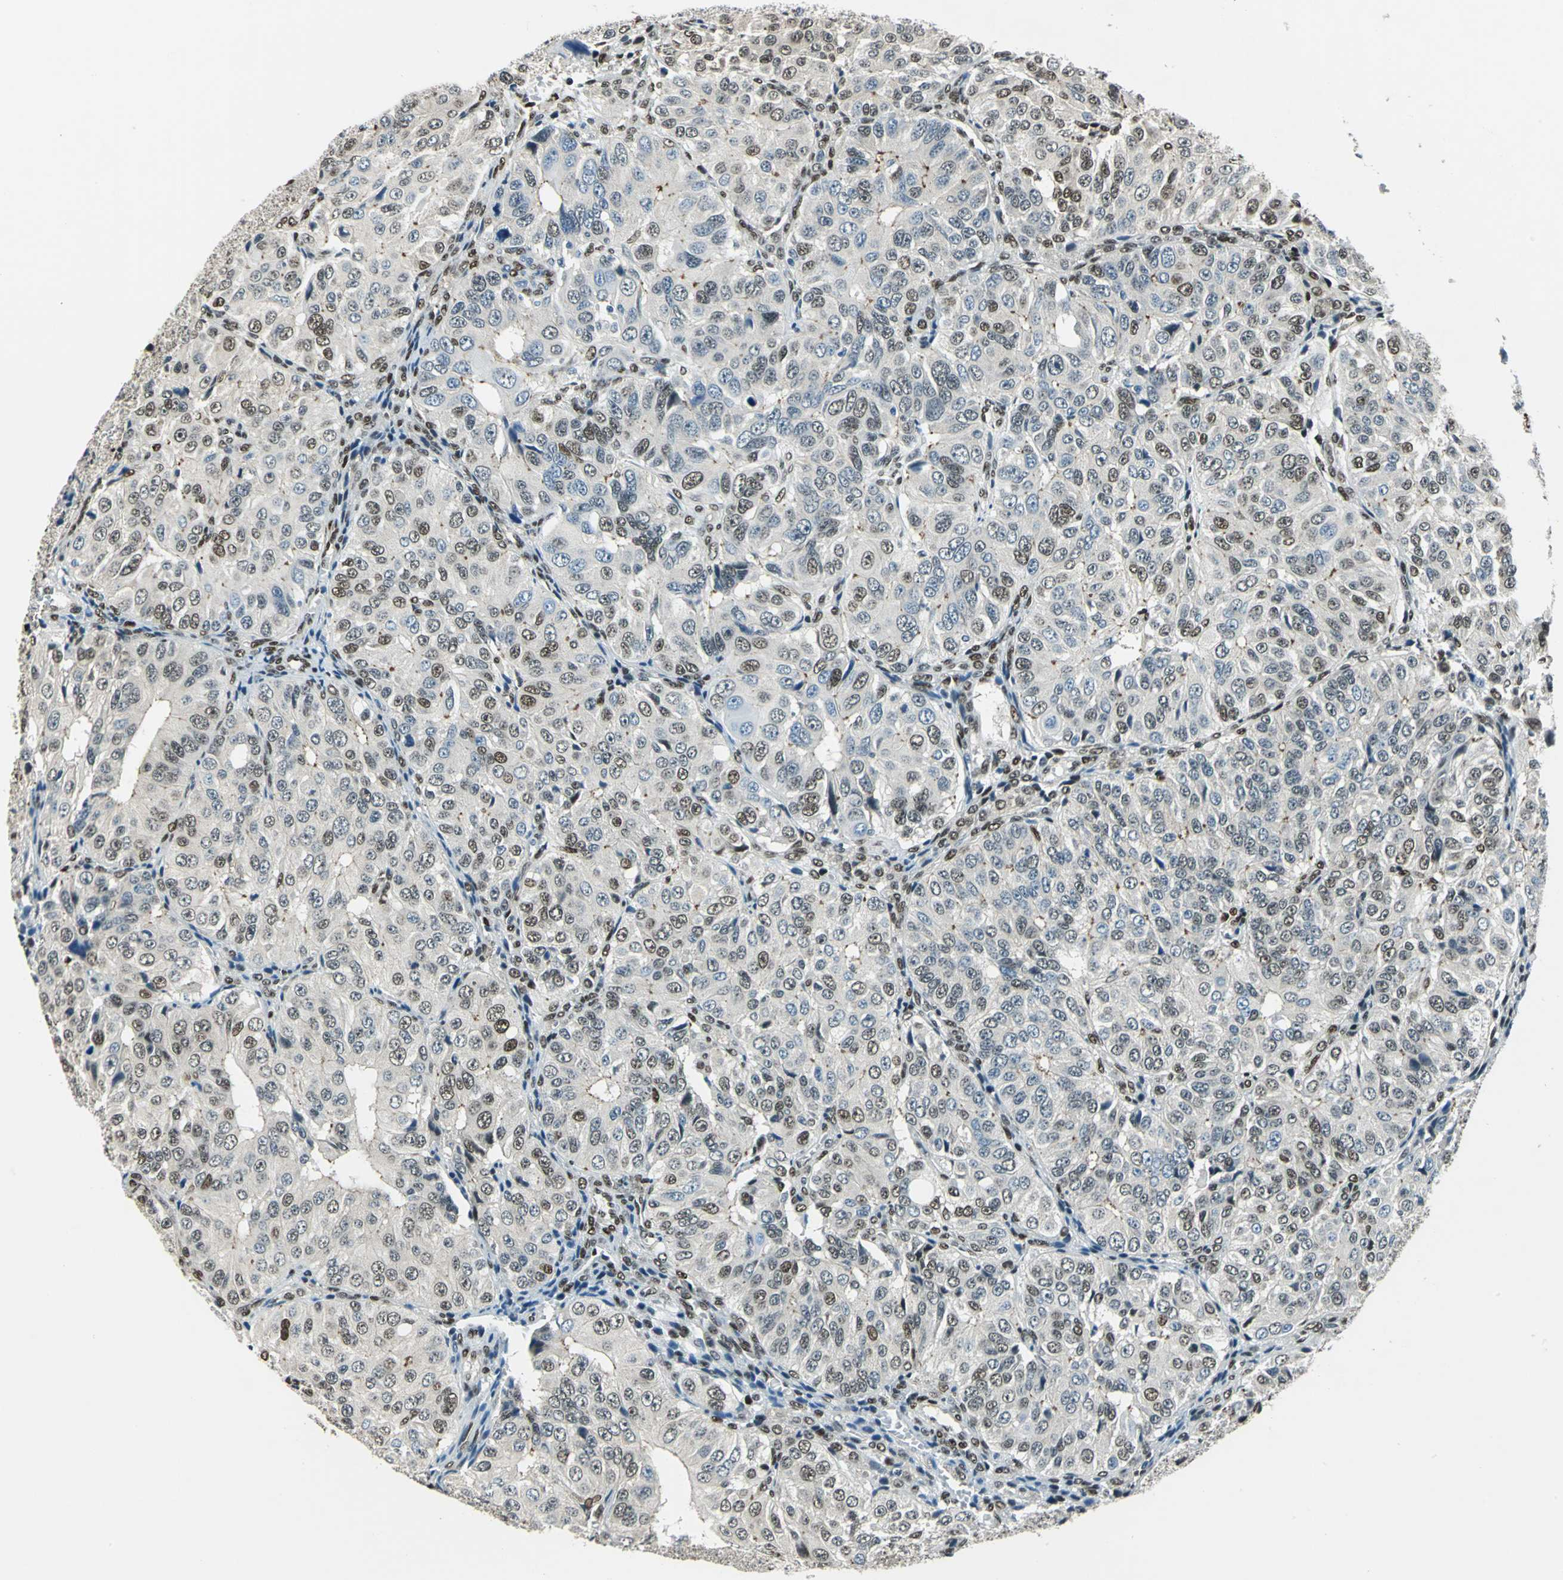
{"staining": {"intensity": "moderate", "quantity": "25%-75%", "location": "nuclear"}, "tissue": "ovarian cancer", "cell_type": "Tumor cells", "image_type": "cancer", "snomed": [{"axis": "morphology", "description": "Carcinoma, endometroid"}, {"axis": "topography", "description": "Ovary"}], "caption": "Immunohistochemical staining of human ovarian cancer (endometroid carcinoma) shows moderate nuclear protein staining in about 25%-75% of tumor cells.", "gene": "NFIA", "patient": {"sex": "female", "age": 51}}